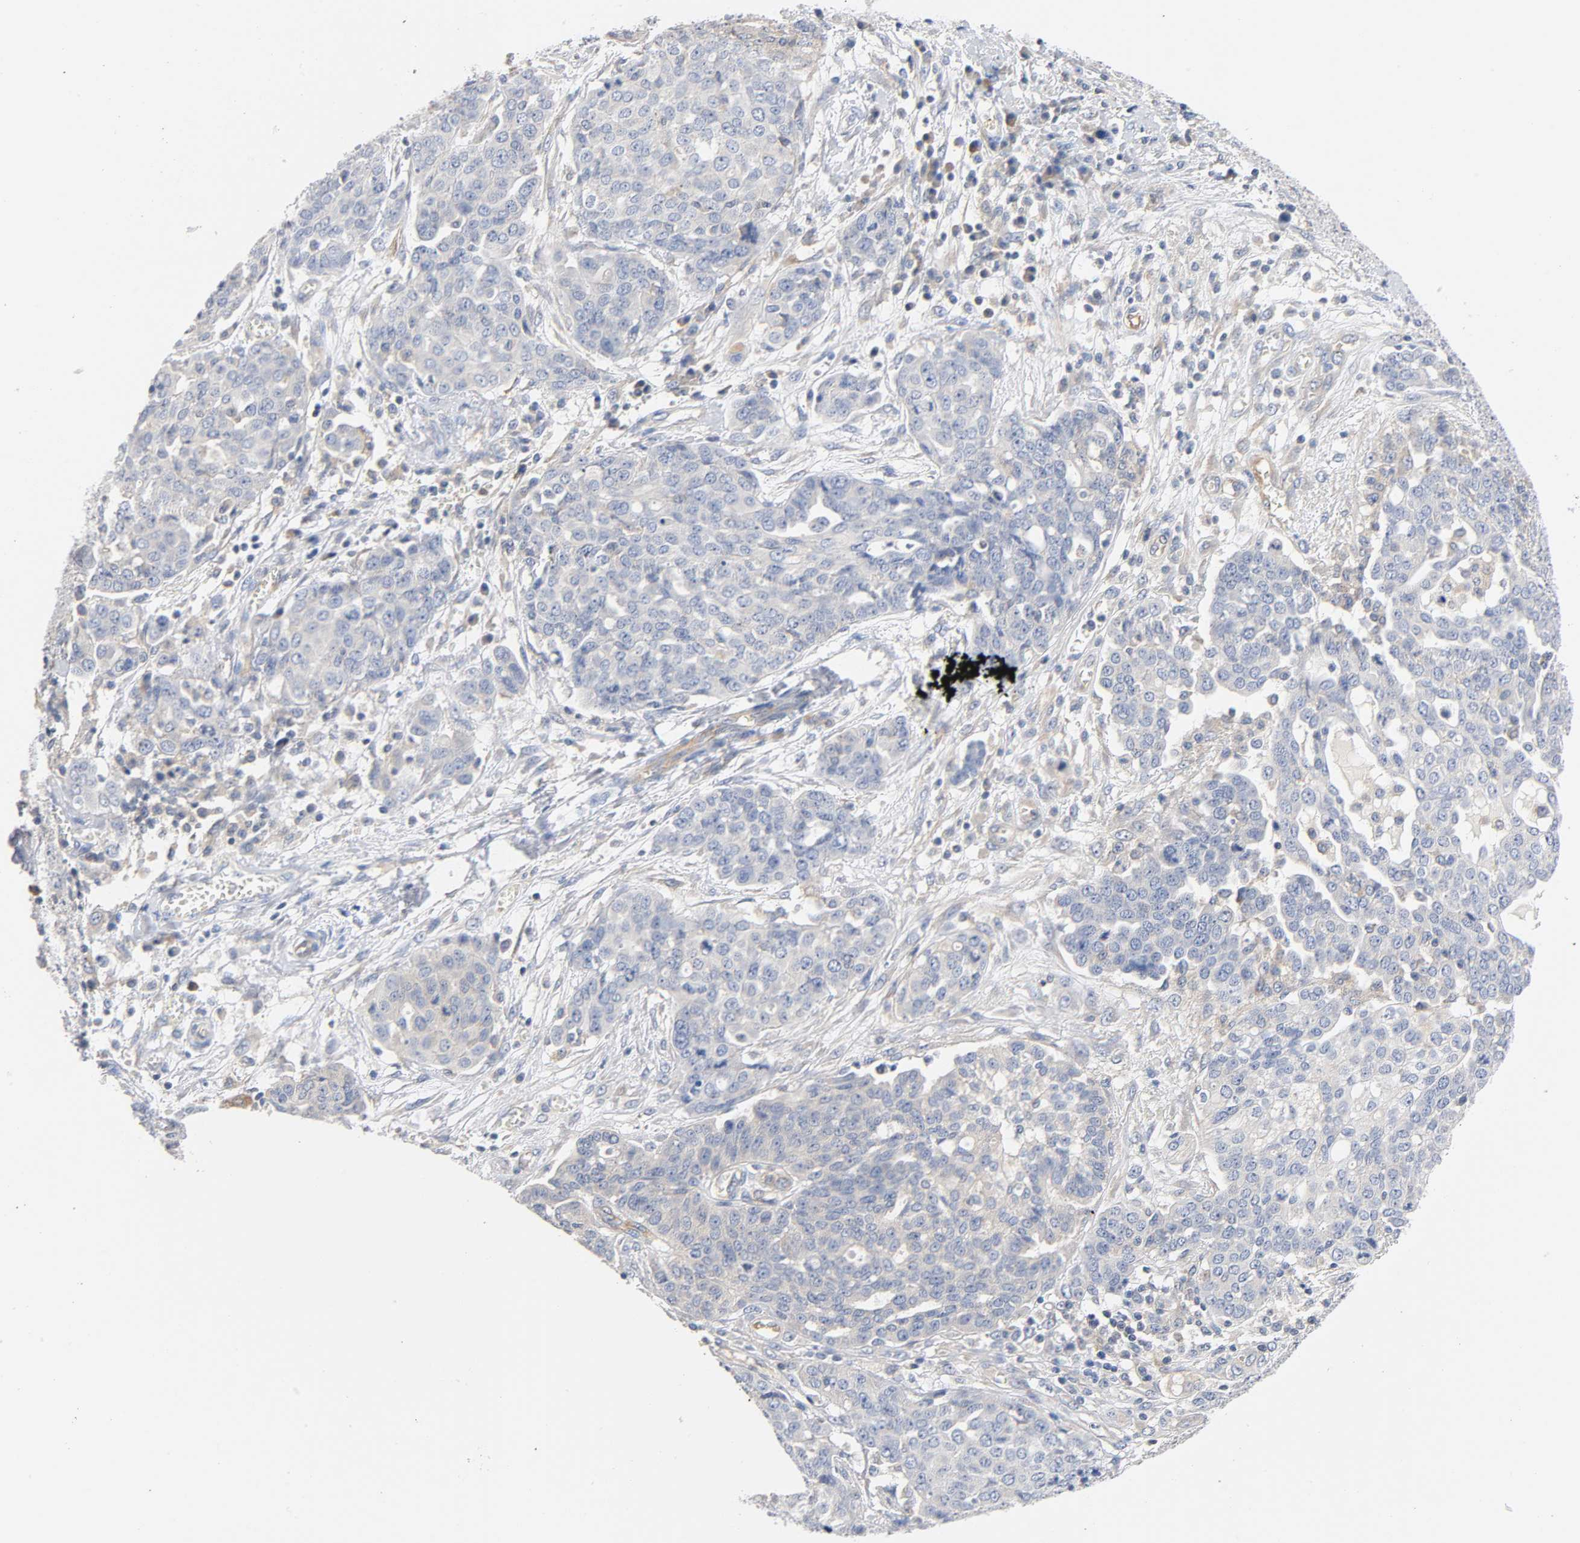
{"staining": {"intensity": "negative", "quantity": "none", "location": "none"}, "tissue": "ovarian cancer", "cell_type": "Tumor cells", "image_type": "cancer", "snomed": [{"axis": "morphology", "description": "Cystadenocarcinoma, serous, NOS"}, {"axis": "topography", "description": "Soft tissue"}, {"axis": "topography", "description": "Ovary"}], "caption": "A high-resolution photomicrograph shows immunohistochemistry (IHC) staining of ovarian cancer, which shows no significant expression in tumor cells.", "gene": "MALT1", "patient": {"sex": "female", "age": 57}}